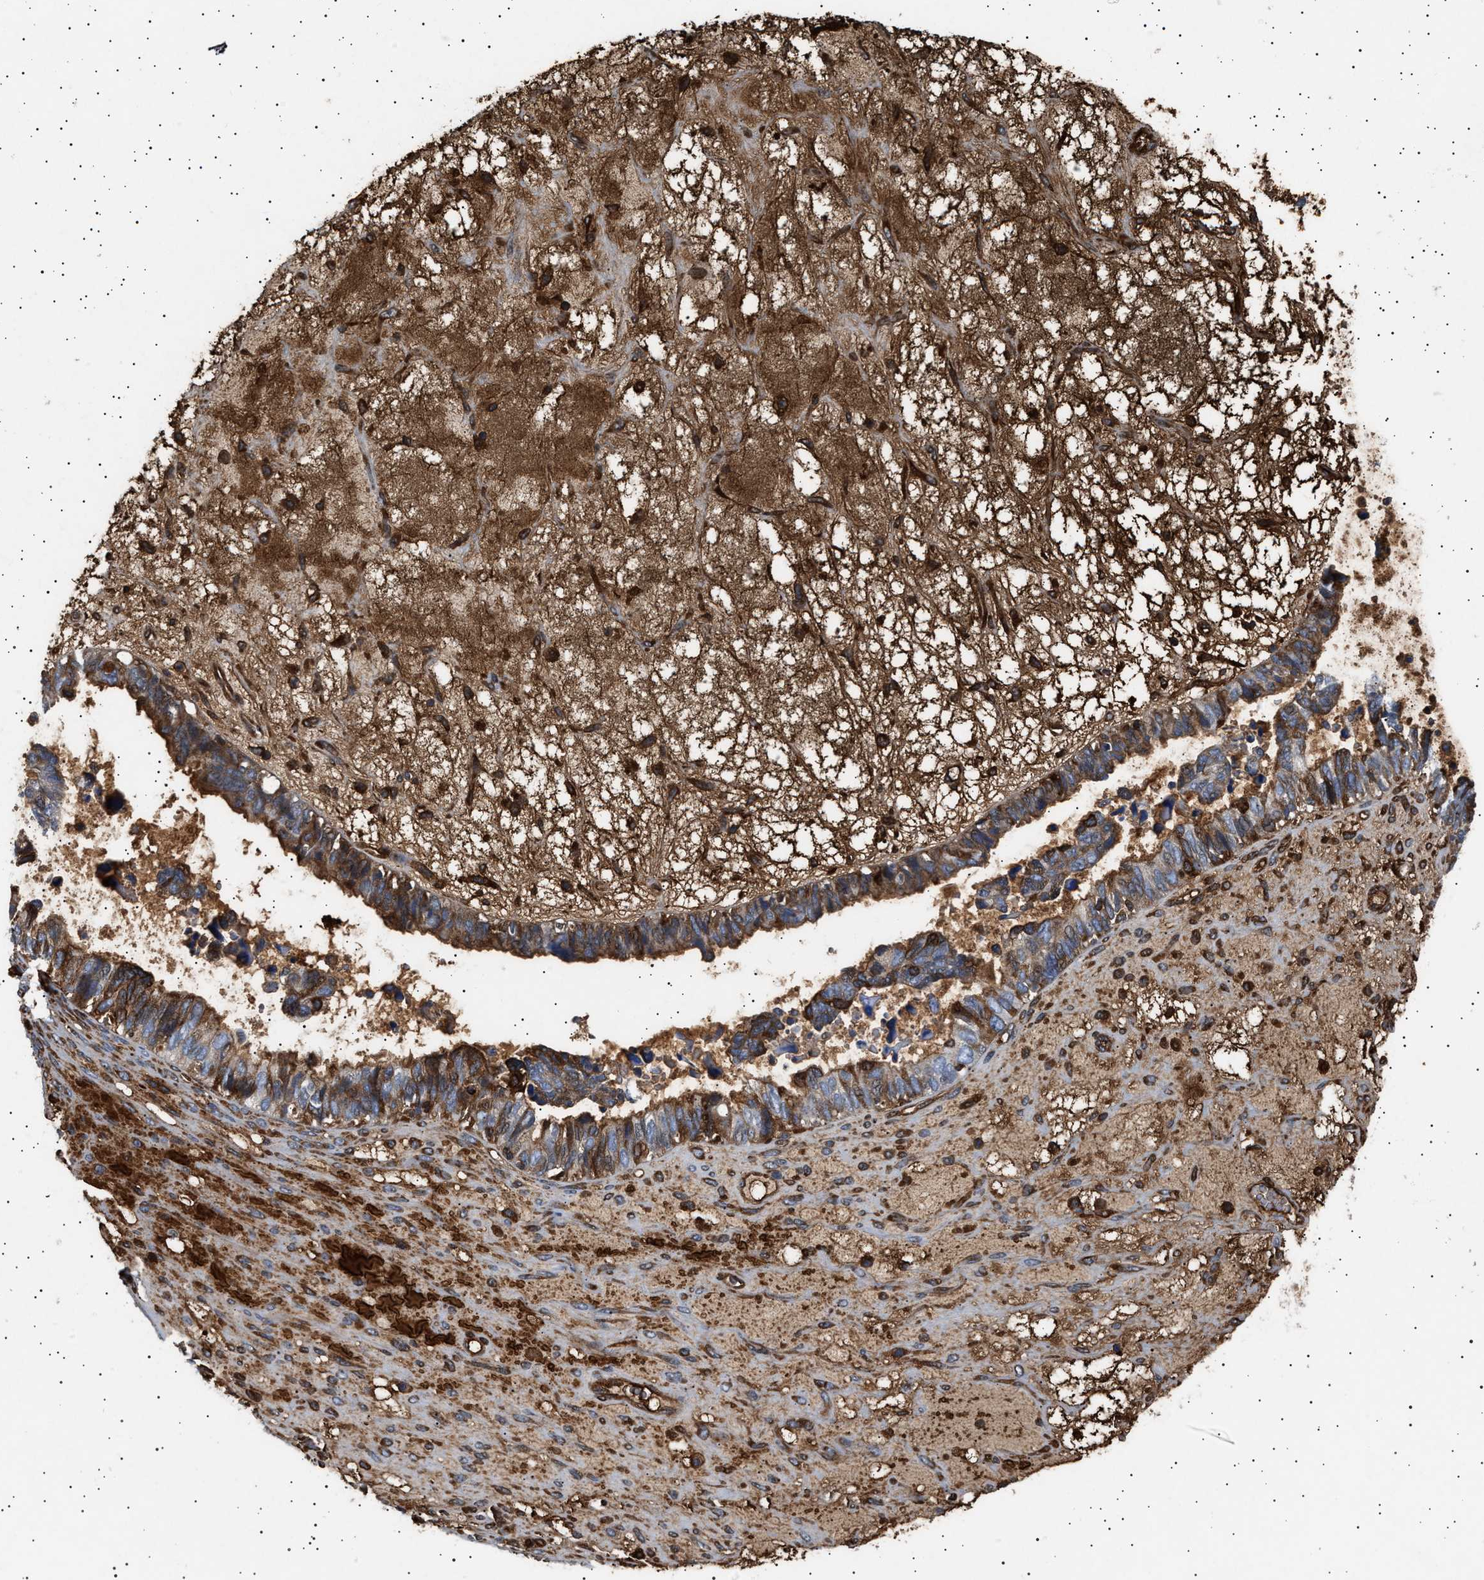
{"staining": {"intensity": "moderate", "quantity": "25%-75%", "location": "cytoplasmic/membranous"}, "tissue": "ovarian cancer", "cell_type": "Tumor cells", "image_type": "cancer", "snomed": [{"axis": "morphology", "description": "Cystadenocarcinoma, serous, NOS"}, {"axis": "topography", "description": "Ovary"}], "caption": "Human ovarian serous cystadenocarcinoma stained for a protein (brown) reveals moderate cytoplasmic/membranous positive staining in about 25%-75% of tumor cells.", "gene": "FICD", "patient": {"sex": "female", "age": 79}}